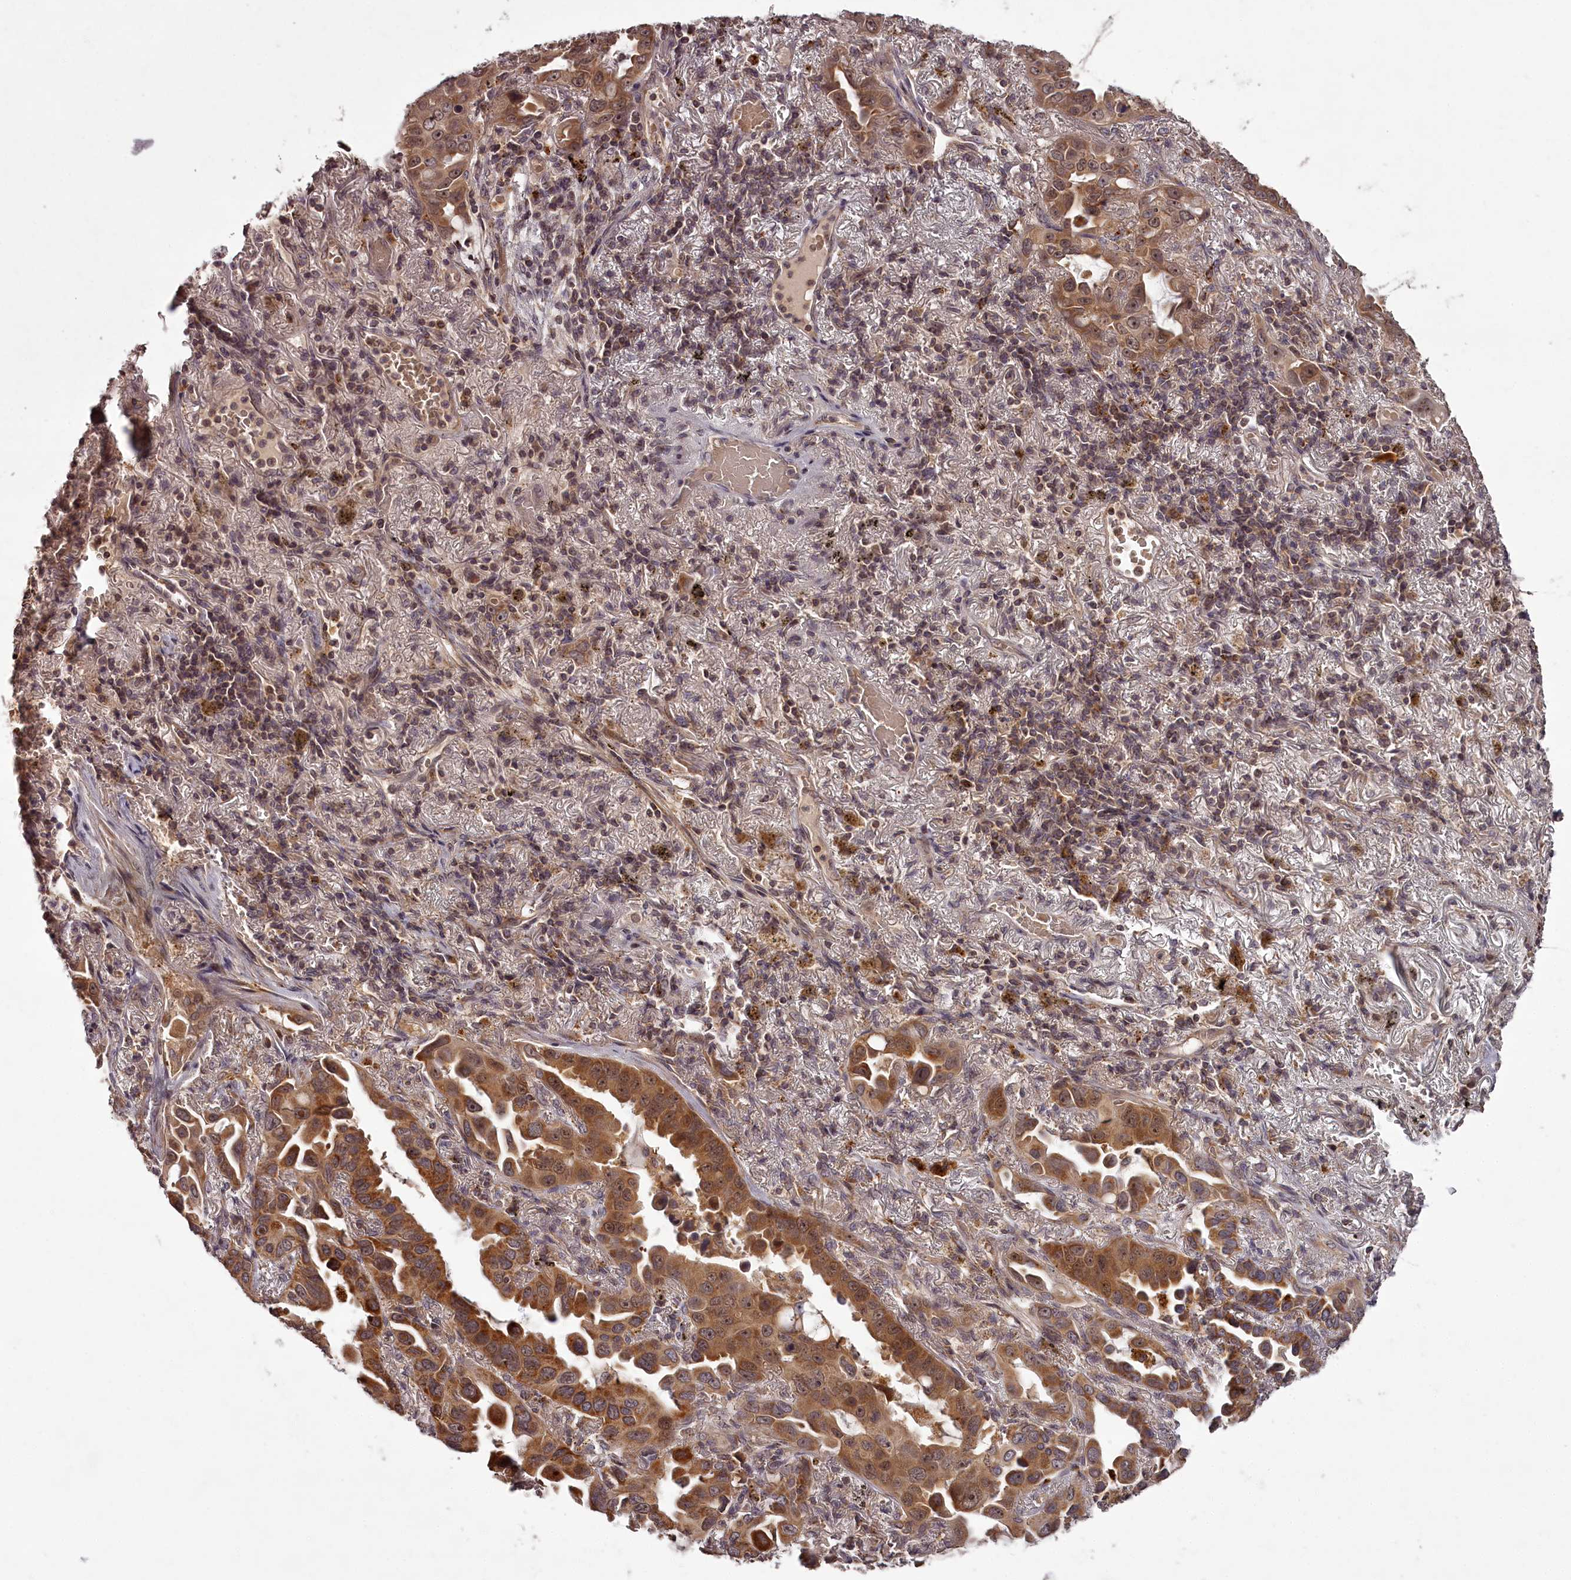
{"staining": {"intensity": "moderate", "quantity": ">75%", "location": "cytoplasmic/membranous,nuclear"}, "tissue": "lung cancer", "cell_type": "Tumor cells", "image_type": "cancer", "snomed": [{"axis": "morphology", "description": "Adenocarcinoma, NOS"}, {"axis": "topography", "description": "Lung"}], "caption": "Immunohistochemistry of human lung cancer (adenocarcinoma) demonstrates medium levels of moderate cytoplasmic/membranous and nuclear staining in about >75% of tumor cells. (DAB (3,3'-diaminobenzidine) = brown stain, brightfield microscopy at high magnification).", "gene": "PCBP2", "patient": {"sex": "male", "age": 64}}